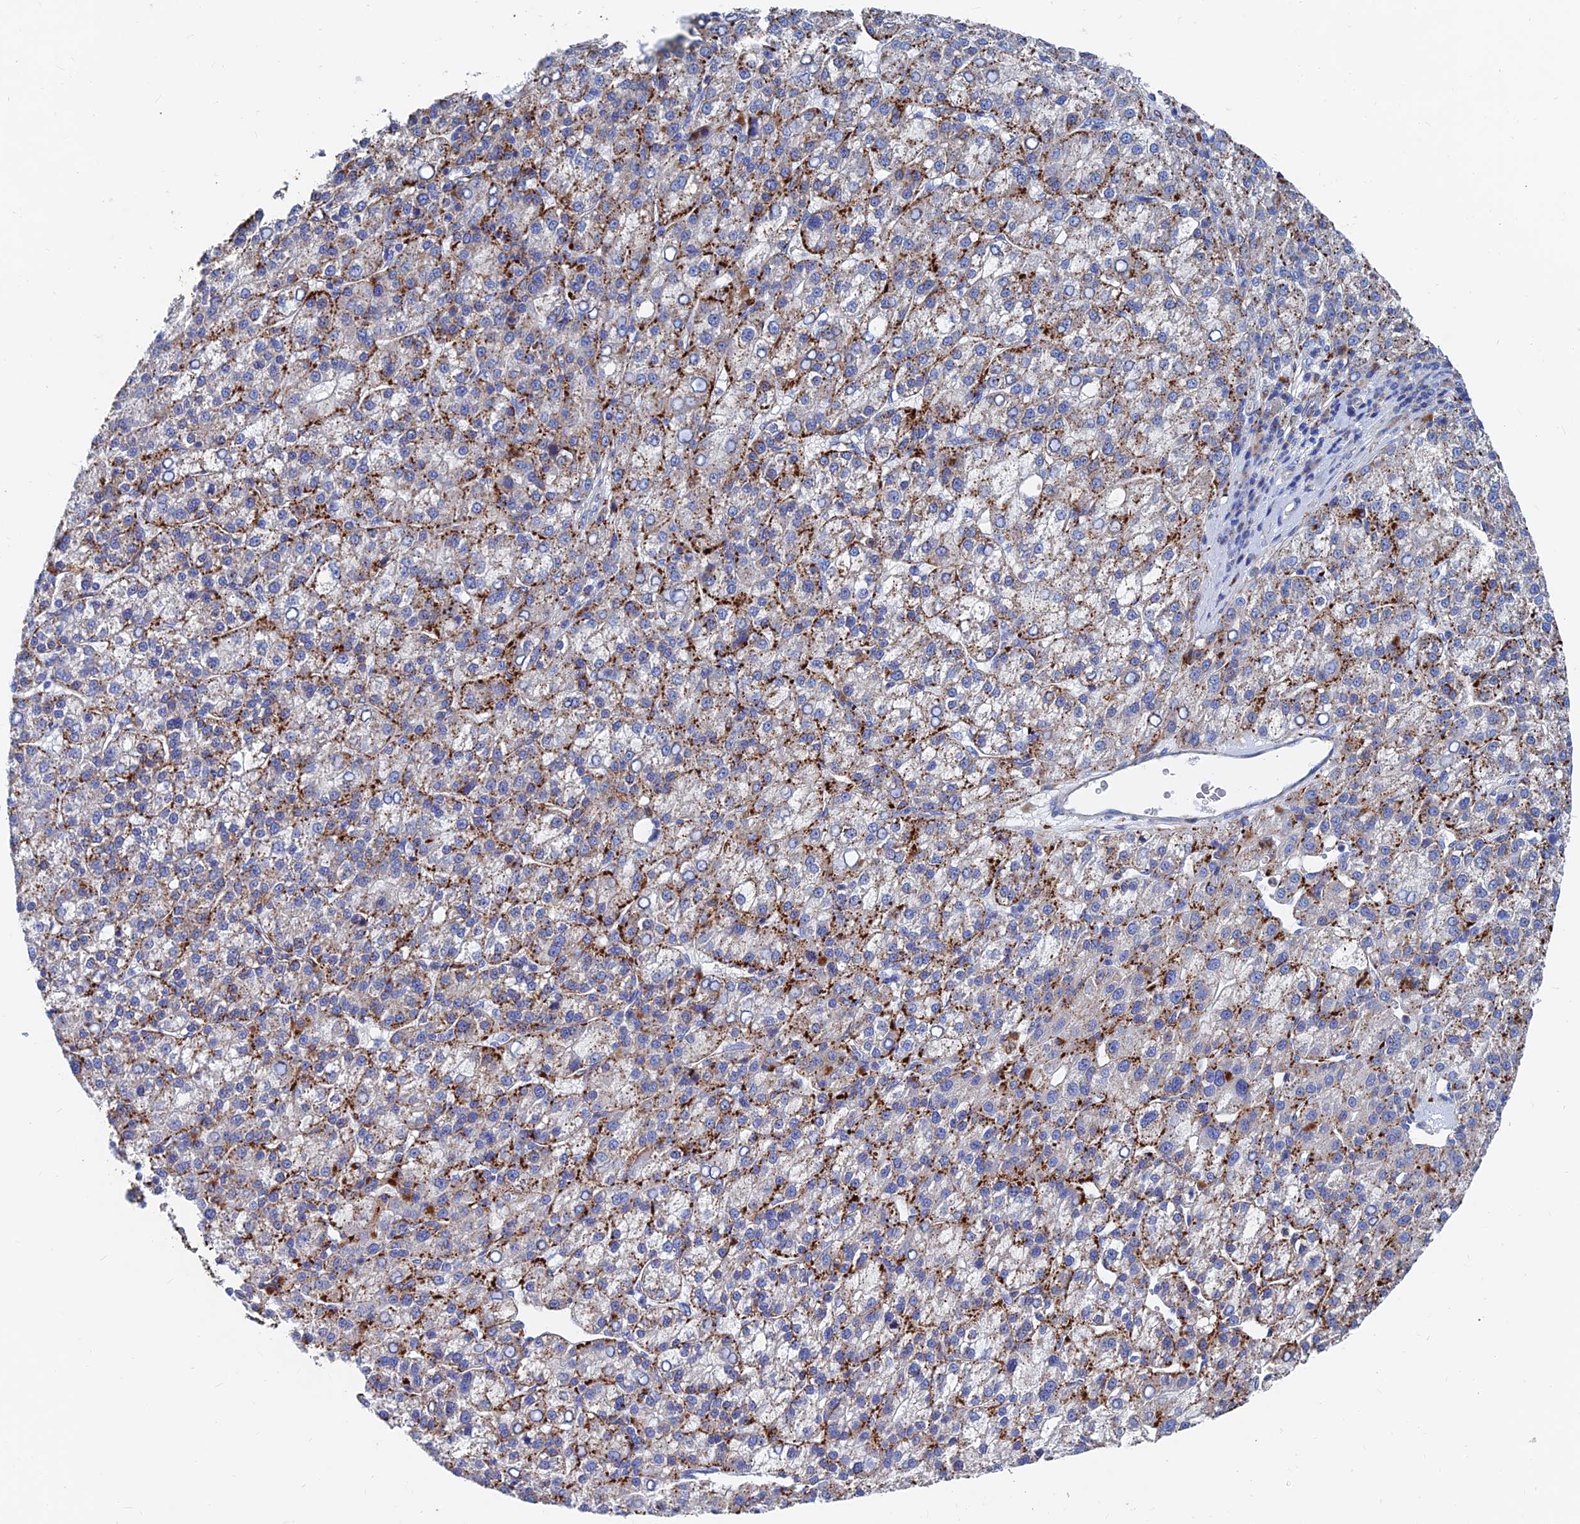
{"staining": {"intensity": "strong", "quantity": "25%-75%", "location": "cytoplasmic/membranous"}, "tissue": "liver cancer", "cell_type": "Tumor cells", "image_type": "cancer", "snomed": [{"axis": "morphology", "description": "Carcinoma, Hepatocellular, NOS"}, {"axis": "topography", "description": "Liver"}], "caption": "A micrograph of liver cancer (hepatocellular carcinoma) stained for a protein shows strong cytoplasmic/membranous brown staining in tumor cells.", "gene": "SPNS1", "patient": {"sex": "female", "age": 58}}